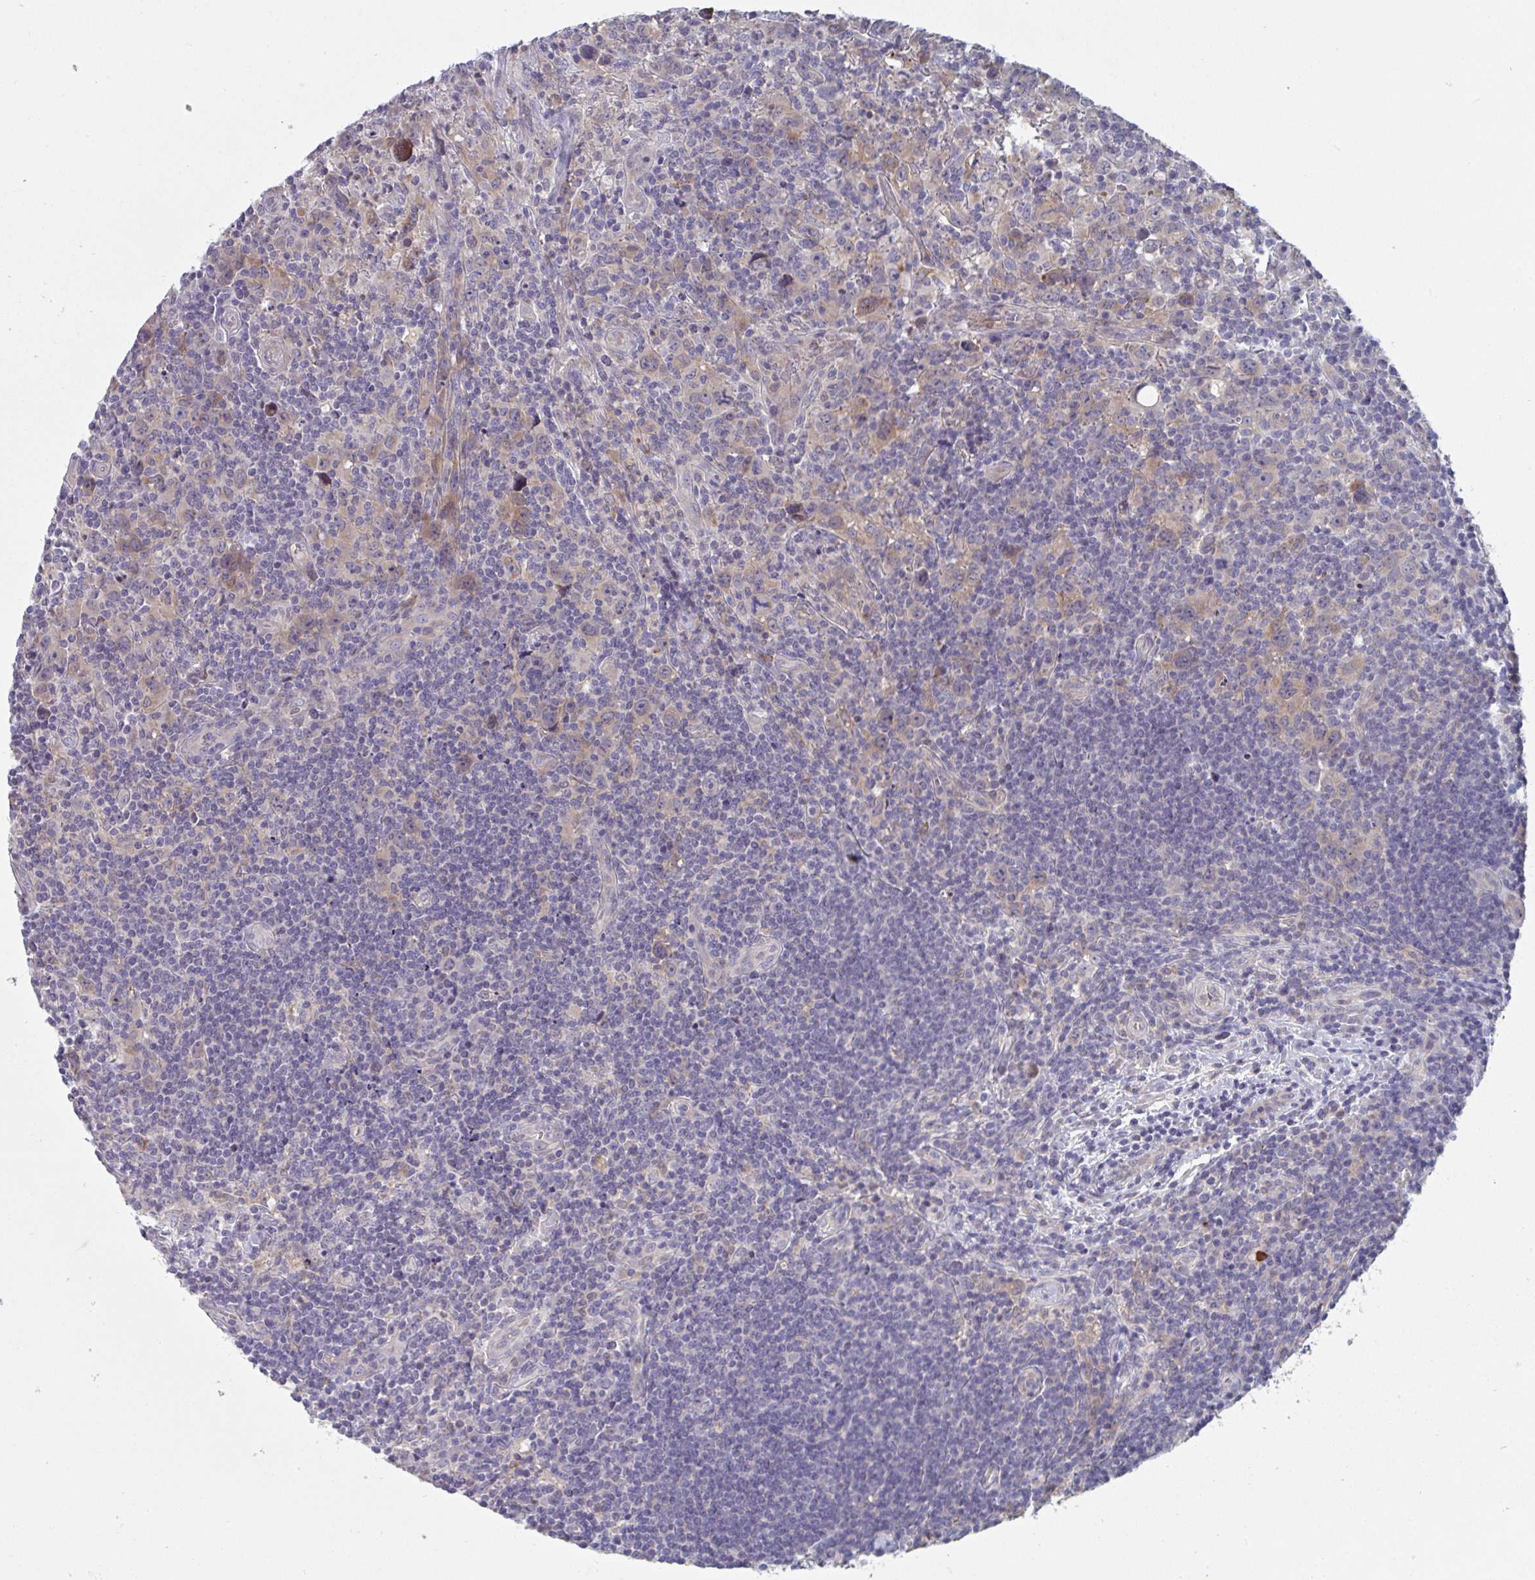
{"staining": {"intensity": "weak", "quantity": ">75%", "location": "cytoplasmic/membranous"}, "tissue": "lymphoma", "cell_type": "Tumor cells", "image_type": "cancer", "snomed": [{"axis": "morphology", "description": "Hodgkin's disease, NOS"}, {"axis": "topography", "description": "Lymph node"}], "caption": "High-power microscopy captured an immunohistochemistry (IHC) histopathology image of lymphoma, revealing weak cytoplasmic/membranous expression in approximately >75% of tumor cells. Nuclei are stained in blue.", "gene": "PTPRD", "patient": {"sex": "female", "age": 18}}